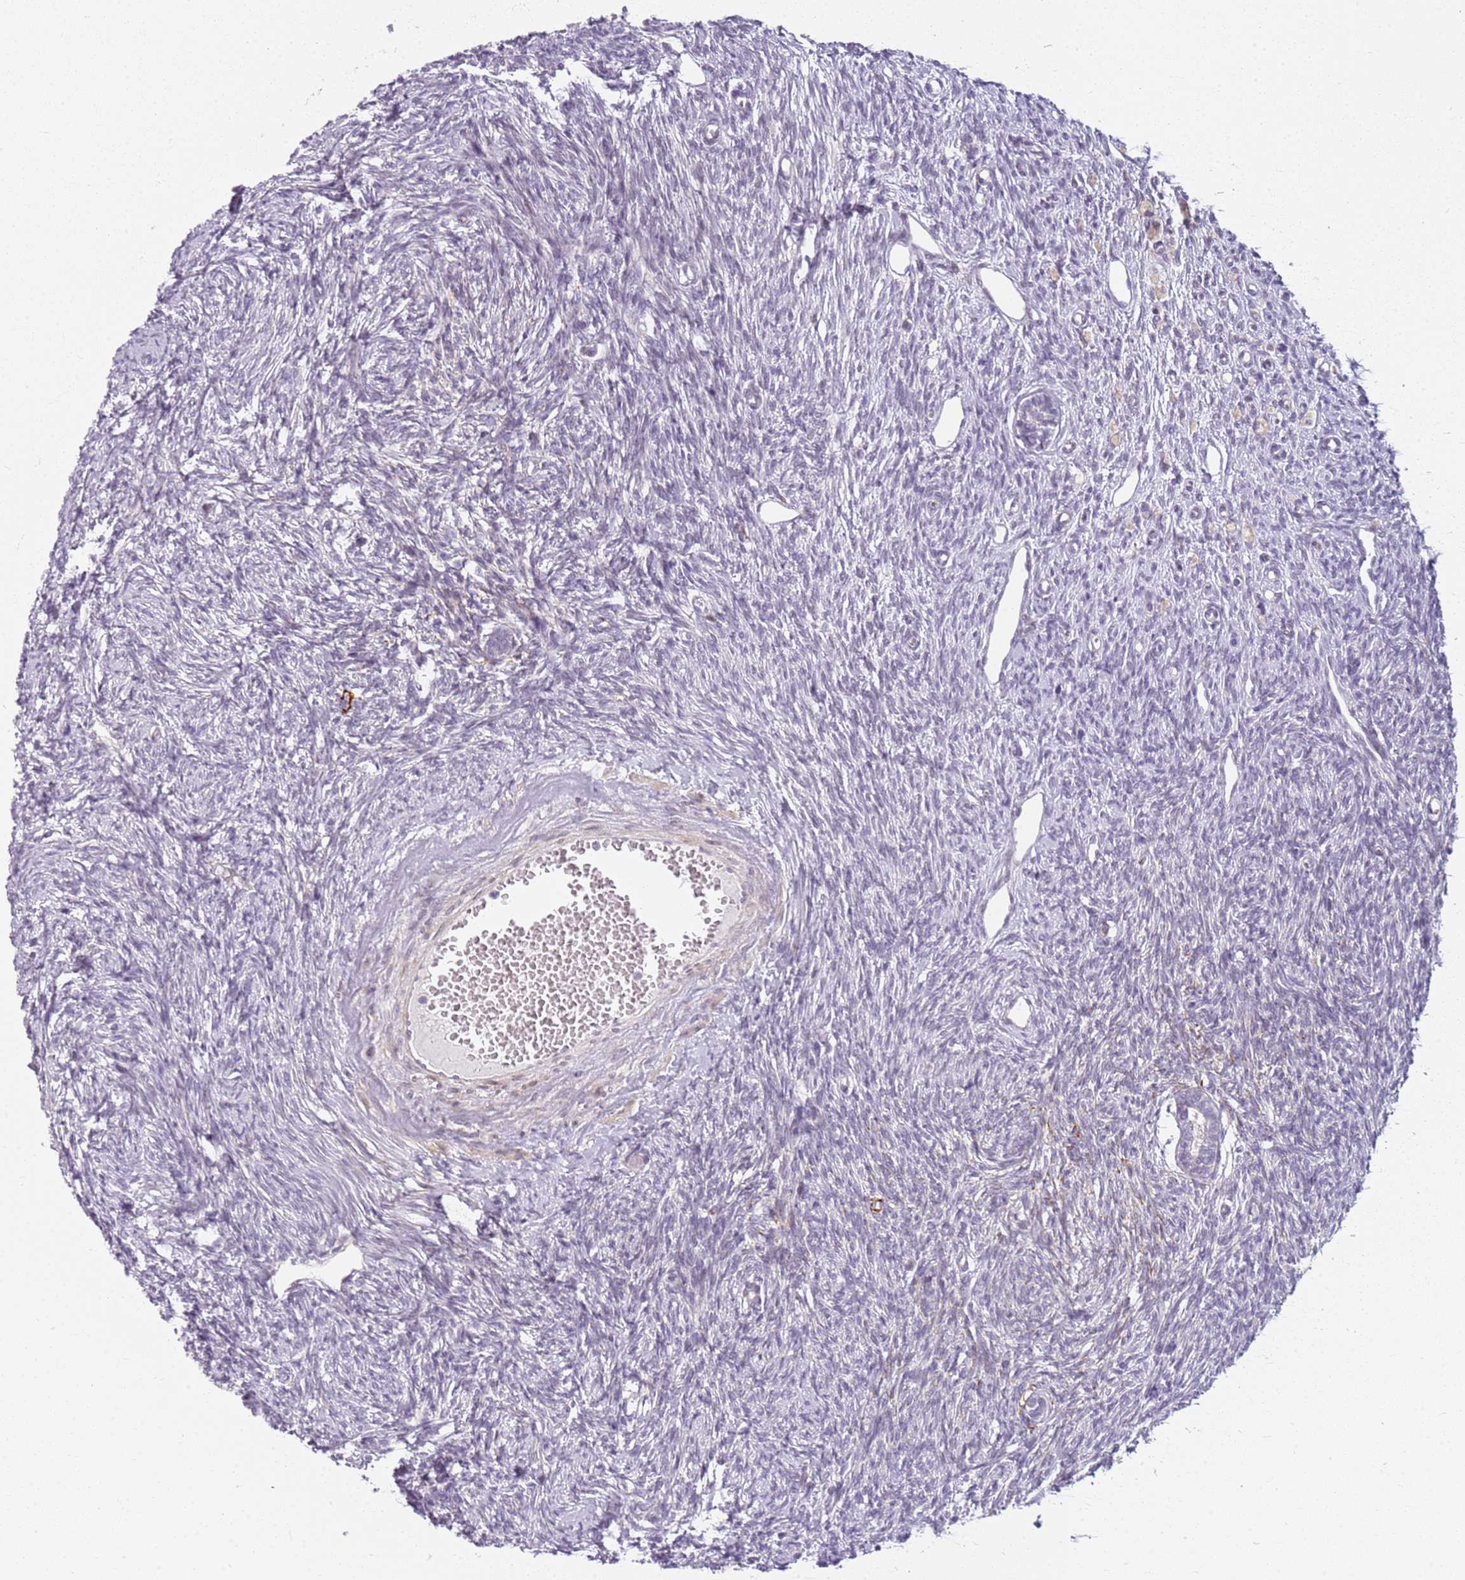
{"staining": {"intensity": "negative", "quantity": "none", "location": "none"}, "tissue": "ovary", "cell_type": "Ovarian stroma cells", "image_type": "normal", "snomed": [{"axis": "morphology", "description": "Normal tissue, NOS"}, {"axis": "morphology", "description": "Cyst, NOS"}, {"axis": "topography", "description": "Ovary"}], "caption": "A micrograph of human ovary is negative for staining in ovarian stroma cells. The staining is performed using DAB (3,3'-diaminobenzidine) brown chromogen with nuclei counter-stained in using hematoxylin.", "gene": "DEFB116", "patient": {"sex": "female", "age": 33}}